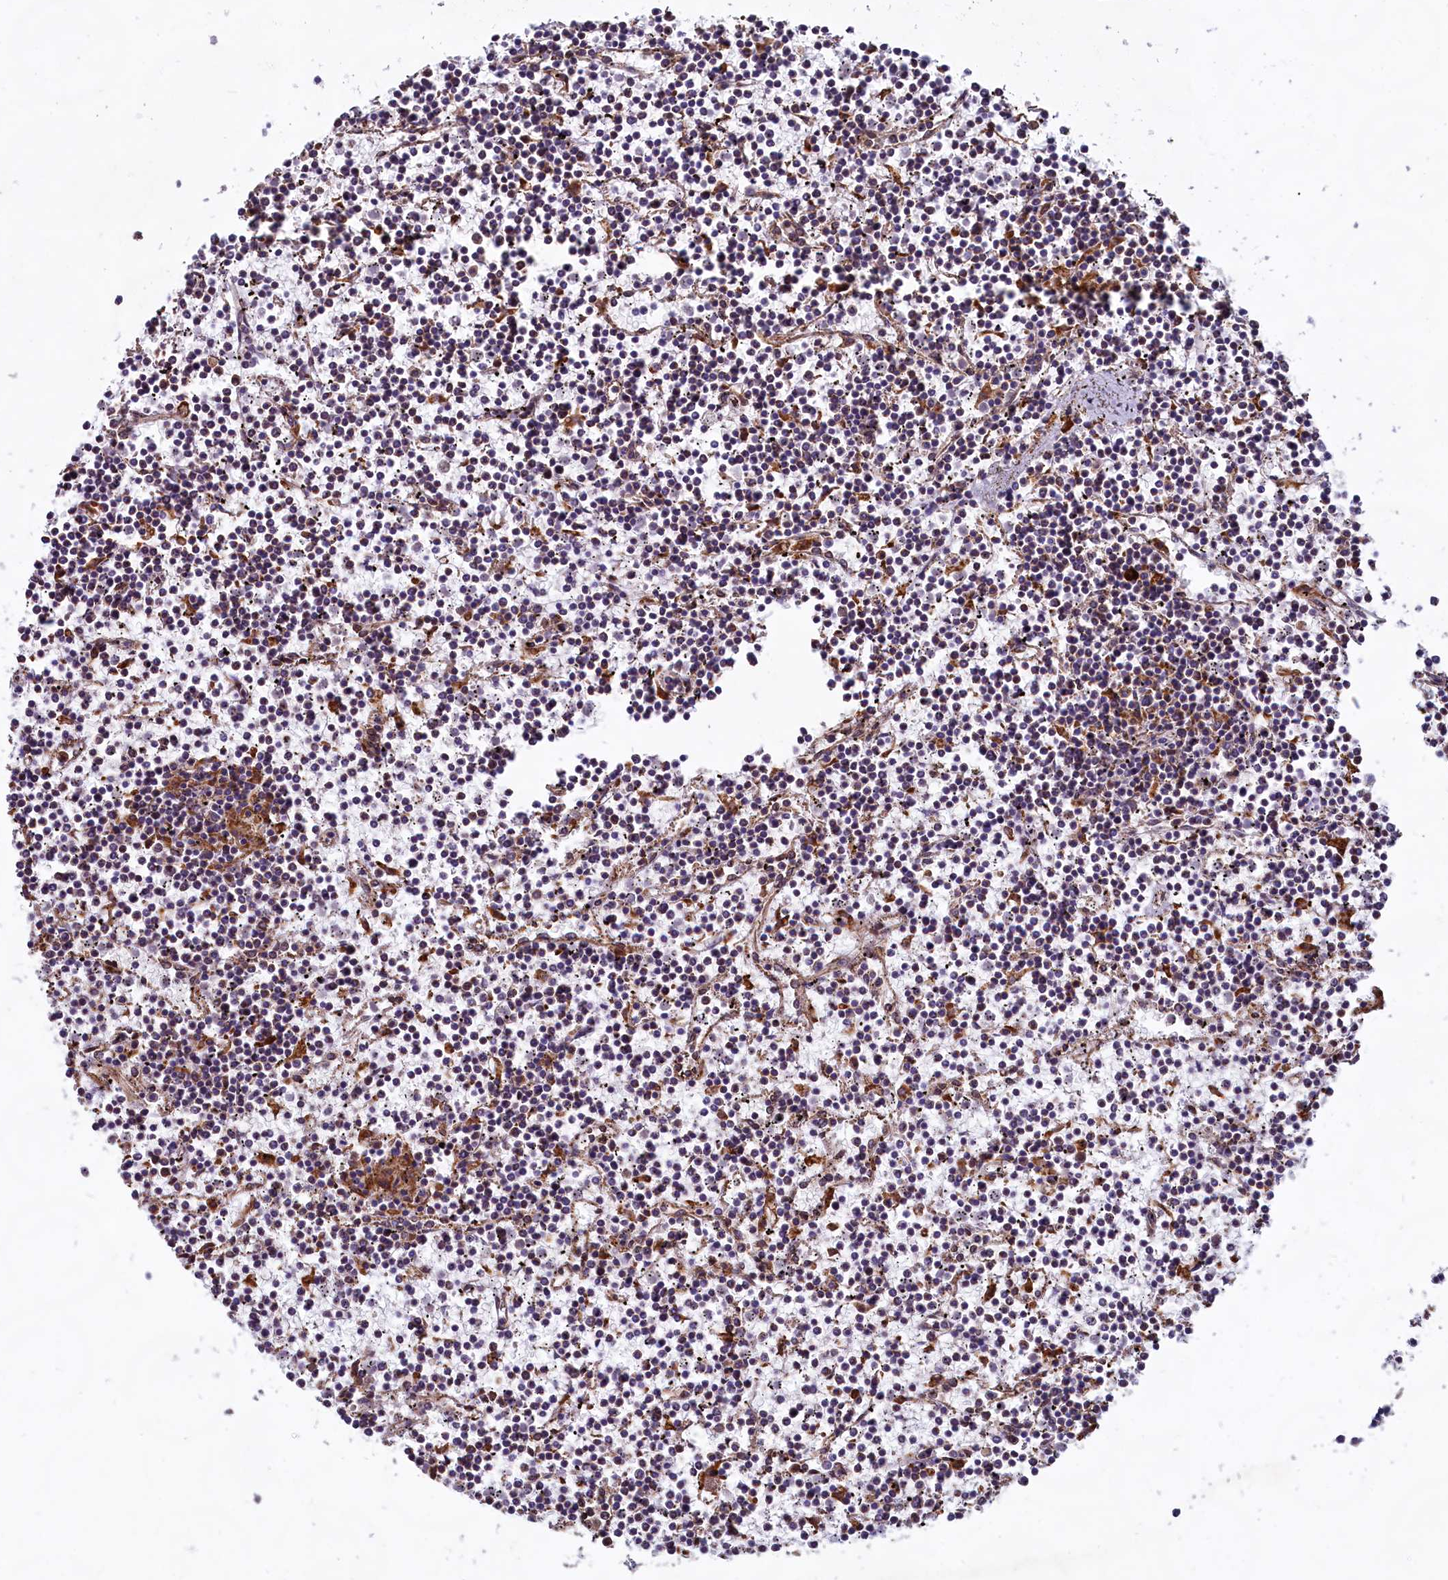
{"staining": {"intensity": "weak", "quantity": "<25%", "location": "cytoplasmic/membranous"}, "tissue": "lymphoma", "cell_type": "Tumor cells", "image_type": "cancer", "snomed": [{"axis": "morphology", "description": "Malignant lymphoma, non-Hodgkin's type, Low grade"}, {"axis": "topography", "description": "Spleen"}], "caption": "Tumor cells show no significant staining in low-grade malignant lymphoma, non-Hodgkin's type.", "gene": "TBC1D19", "patient": {"sex": "female", "age": 19}}